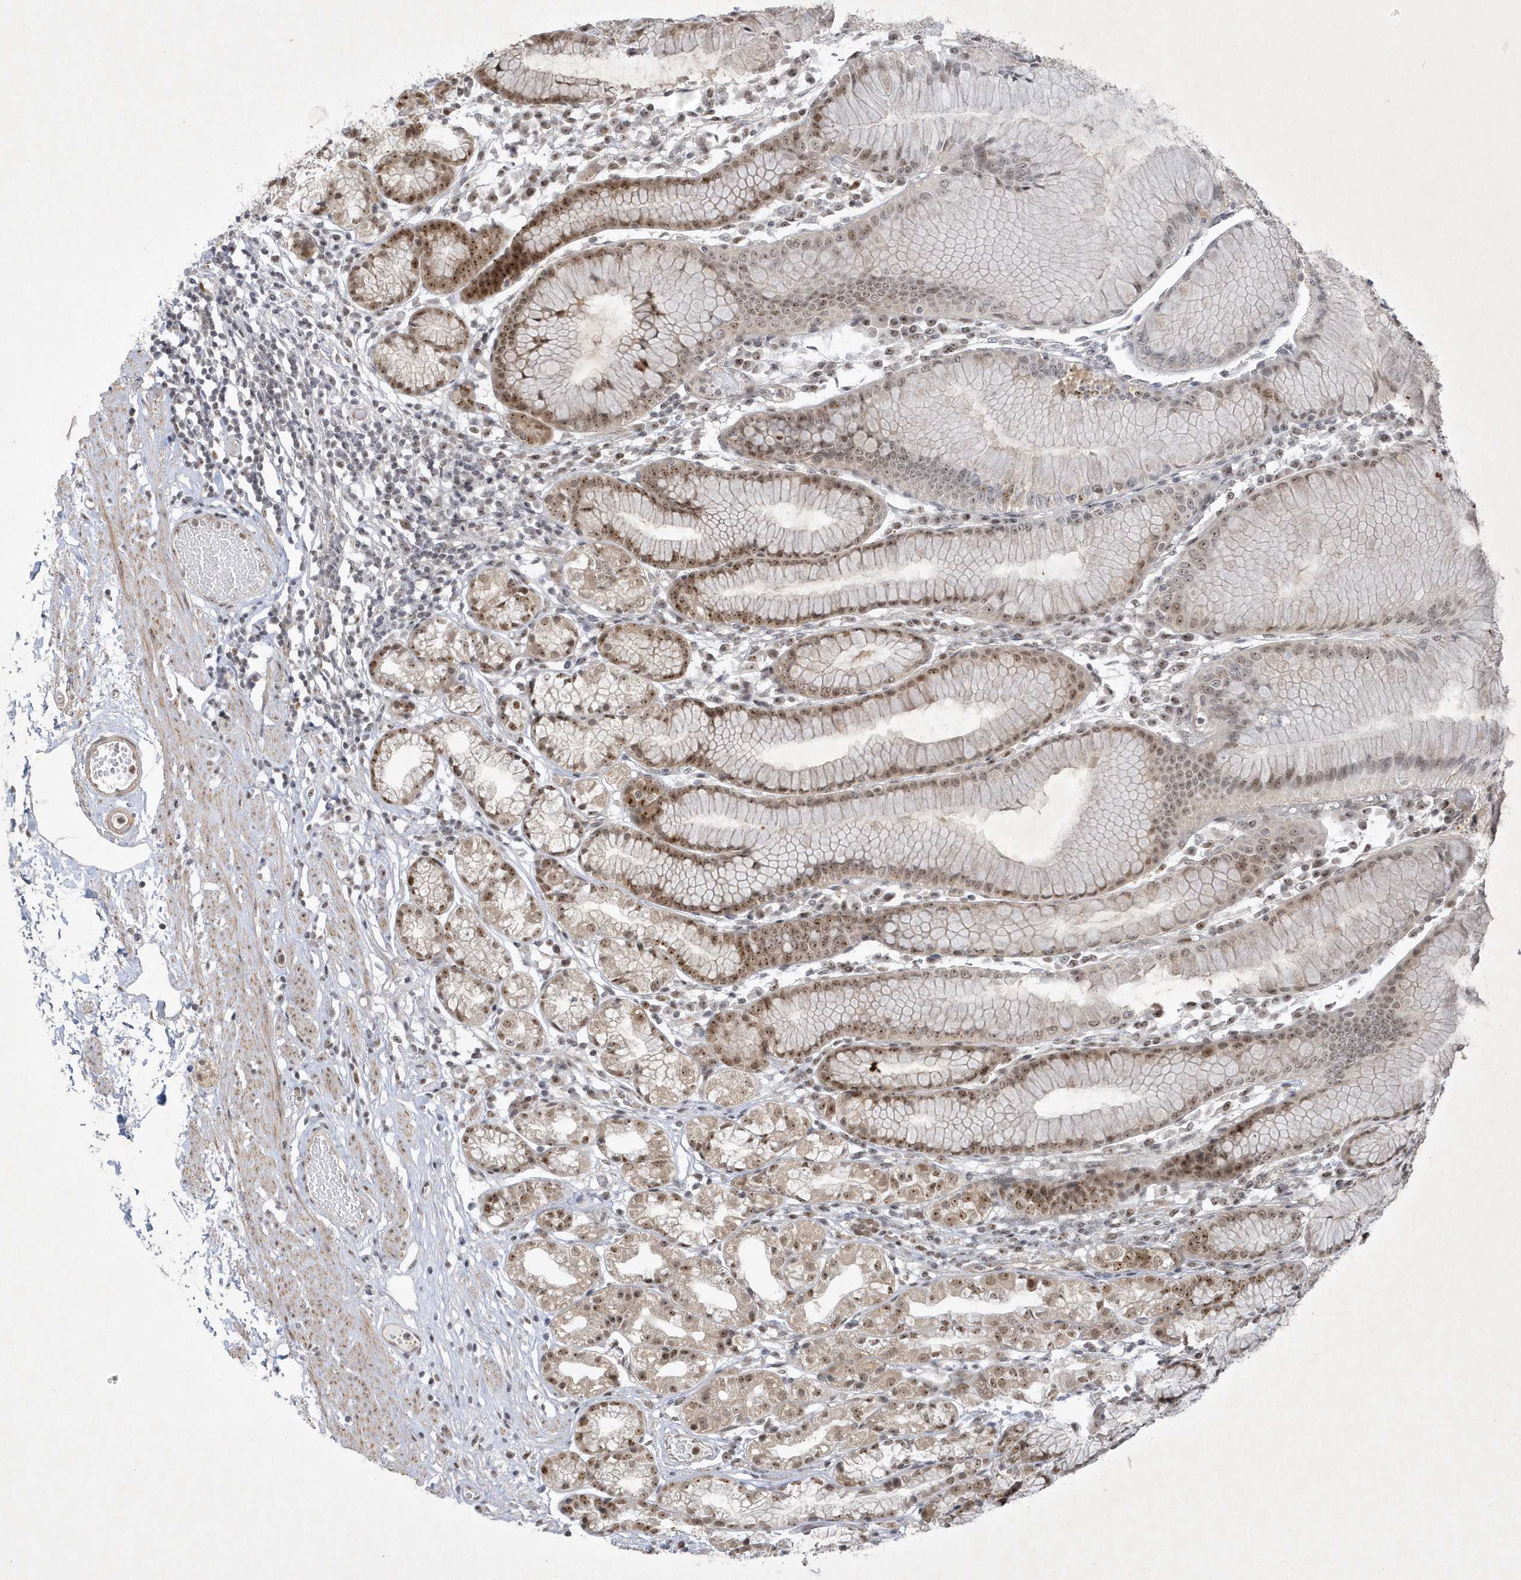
{"staining": {"intensity": "strong", "quantity": "25%-75%", "location": "nuclear"}, "tissue": "stomach", "cell_type": "Glandular cells", "image_type": "normal", "snomed": [{"axis": "morphology", "description": "Normal tissue, NOS"}, {"axis": "topography", "description": "Stomach"}], "caption": "This is an image of IHC staining of unremarkable stomach, which shows strong positivity in the nuclear of glandular cells.", "gene": "NPM3", "patient": {"sex": "female", "age": 57}}